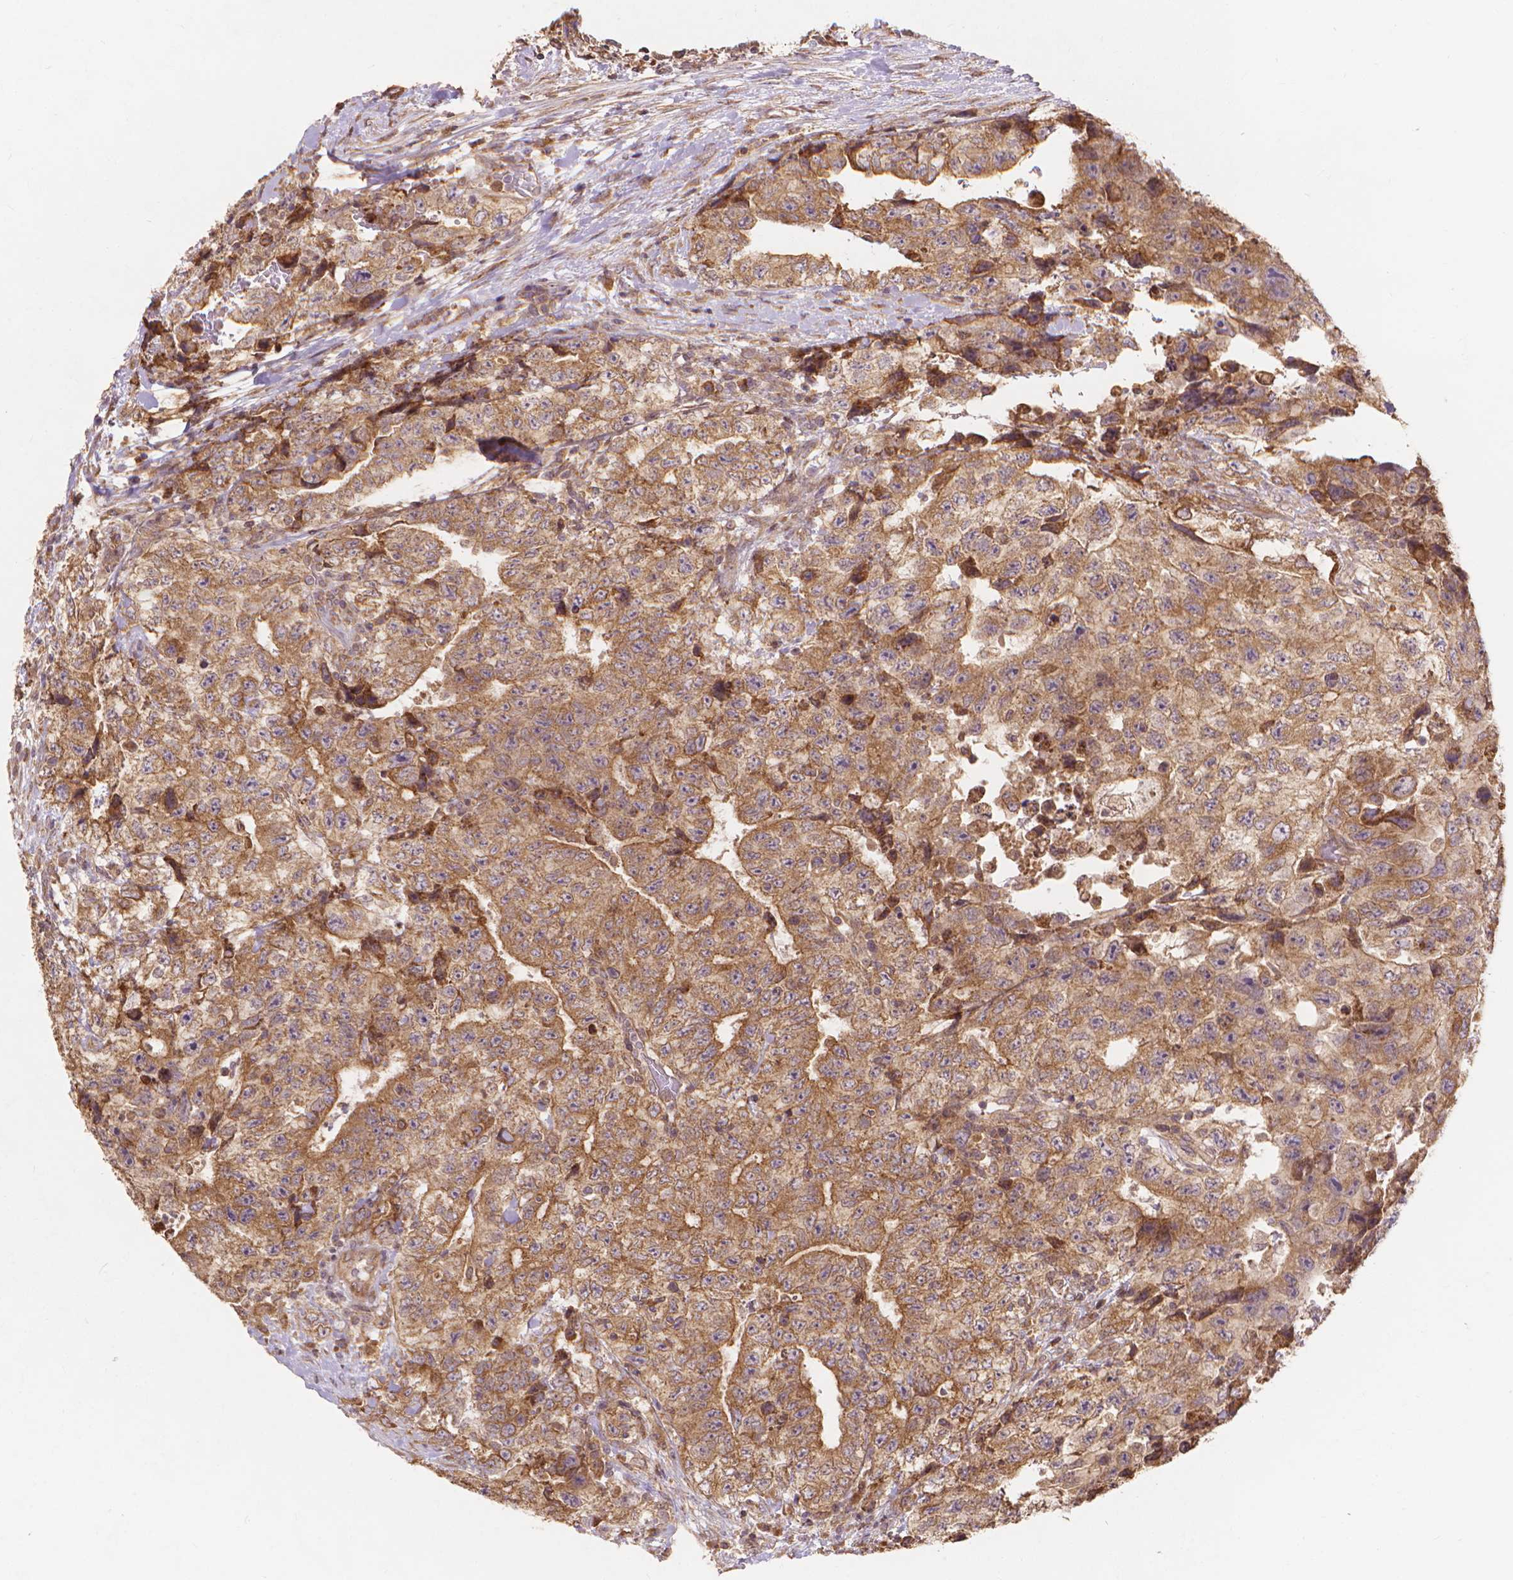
{"staining": {"intensity": "moderate", "quantity": ">75%", "location": "cytoplasmic/membranous"}, "tissue": "testis cancer", "cell_type": "Tumor cells", "image_type": "cancer", "snomed": [{"axis": "morphology", "description": "Carcinoma, Embryonal, NOS"}, {"axis": "topography", "description": "Testis"}], "caption": "IHC (DAB) staining of human testis cancer displays moderate cytoplasmic/membranous protein expression in approximately >75% of tumor cells.", "gene": "TAB2", "patient": {"sex": "male", "age": 24}}